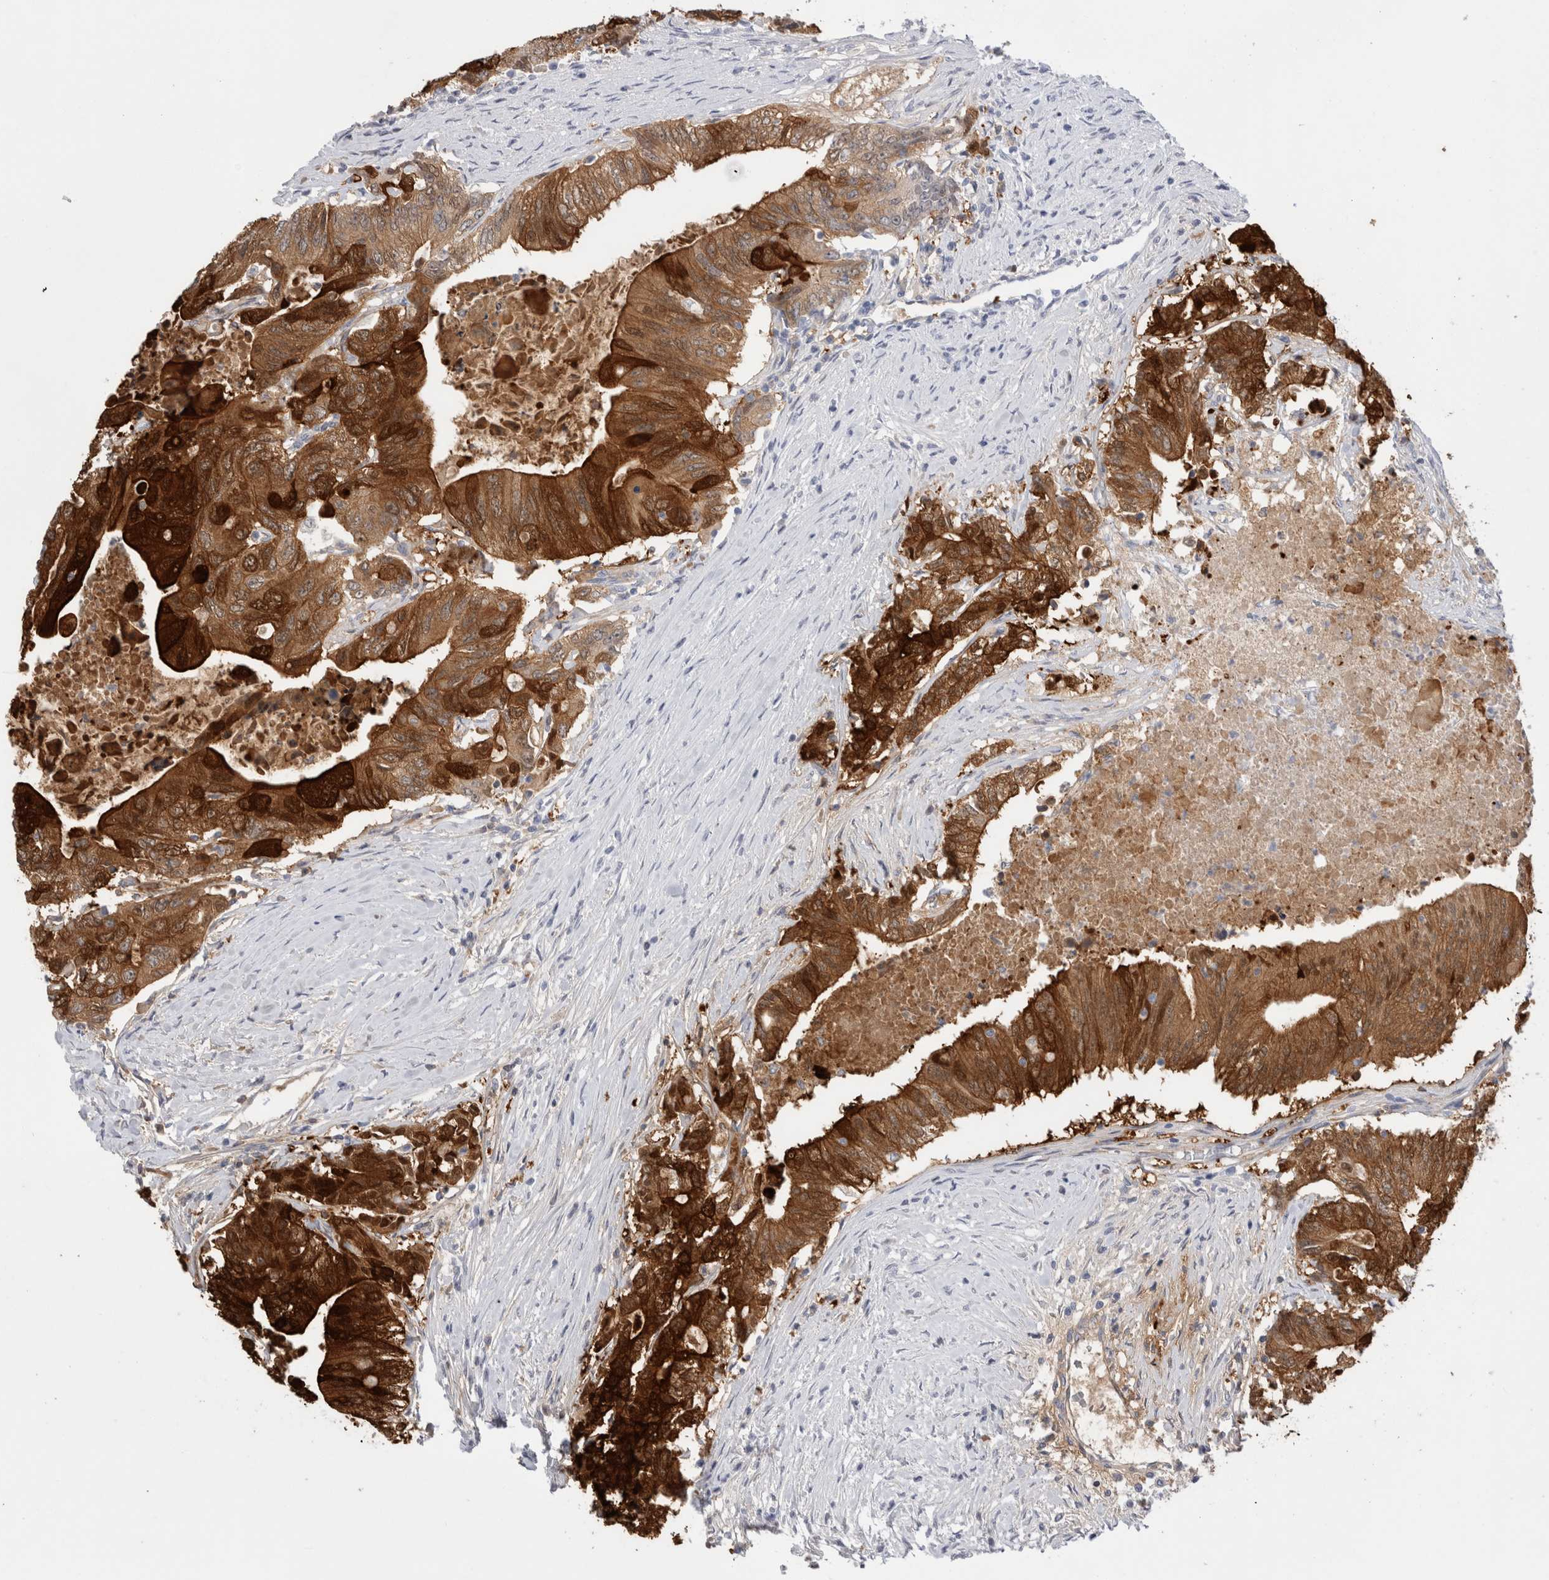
{"staining": {"intensity": "strong", "quantity": ">75%", "location": "cytoplasmic/membranous"}, "tissue": "colorectal cancer", "cell_type": "Tumor cells", "image_type": "cancer", "snomed": [{"axis": "morphology", "description": "Adenocarcinoma, NOS"}, {"axis": "topography", "description": "Colon"}], "caption": "High-magnification brightfield microscopy of colorectal adenocarcinoma stained with DAB (brown) and counterstained with hematoxylin (blue). tumor cells exhibit strong cytoplasmic/membranous positivity is appreciated in approximately>75% of cells. Ihc stains the protein of interest in brown and the nuclei are stained blue.", "gene": "NAPEPLD", "patient": {"sex": "female", "age": 77}}